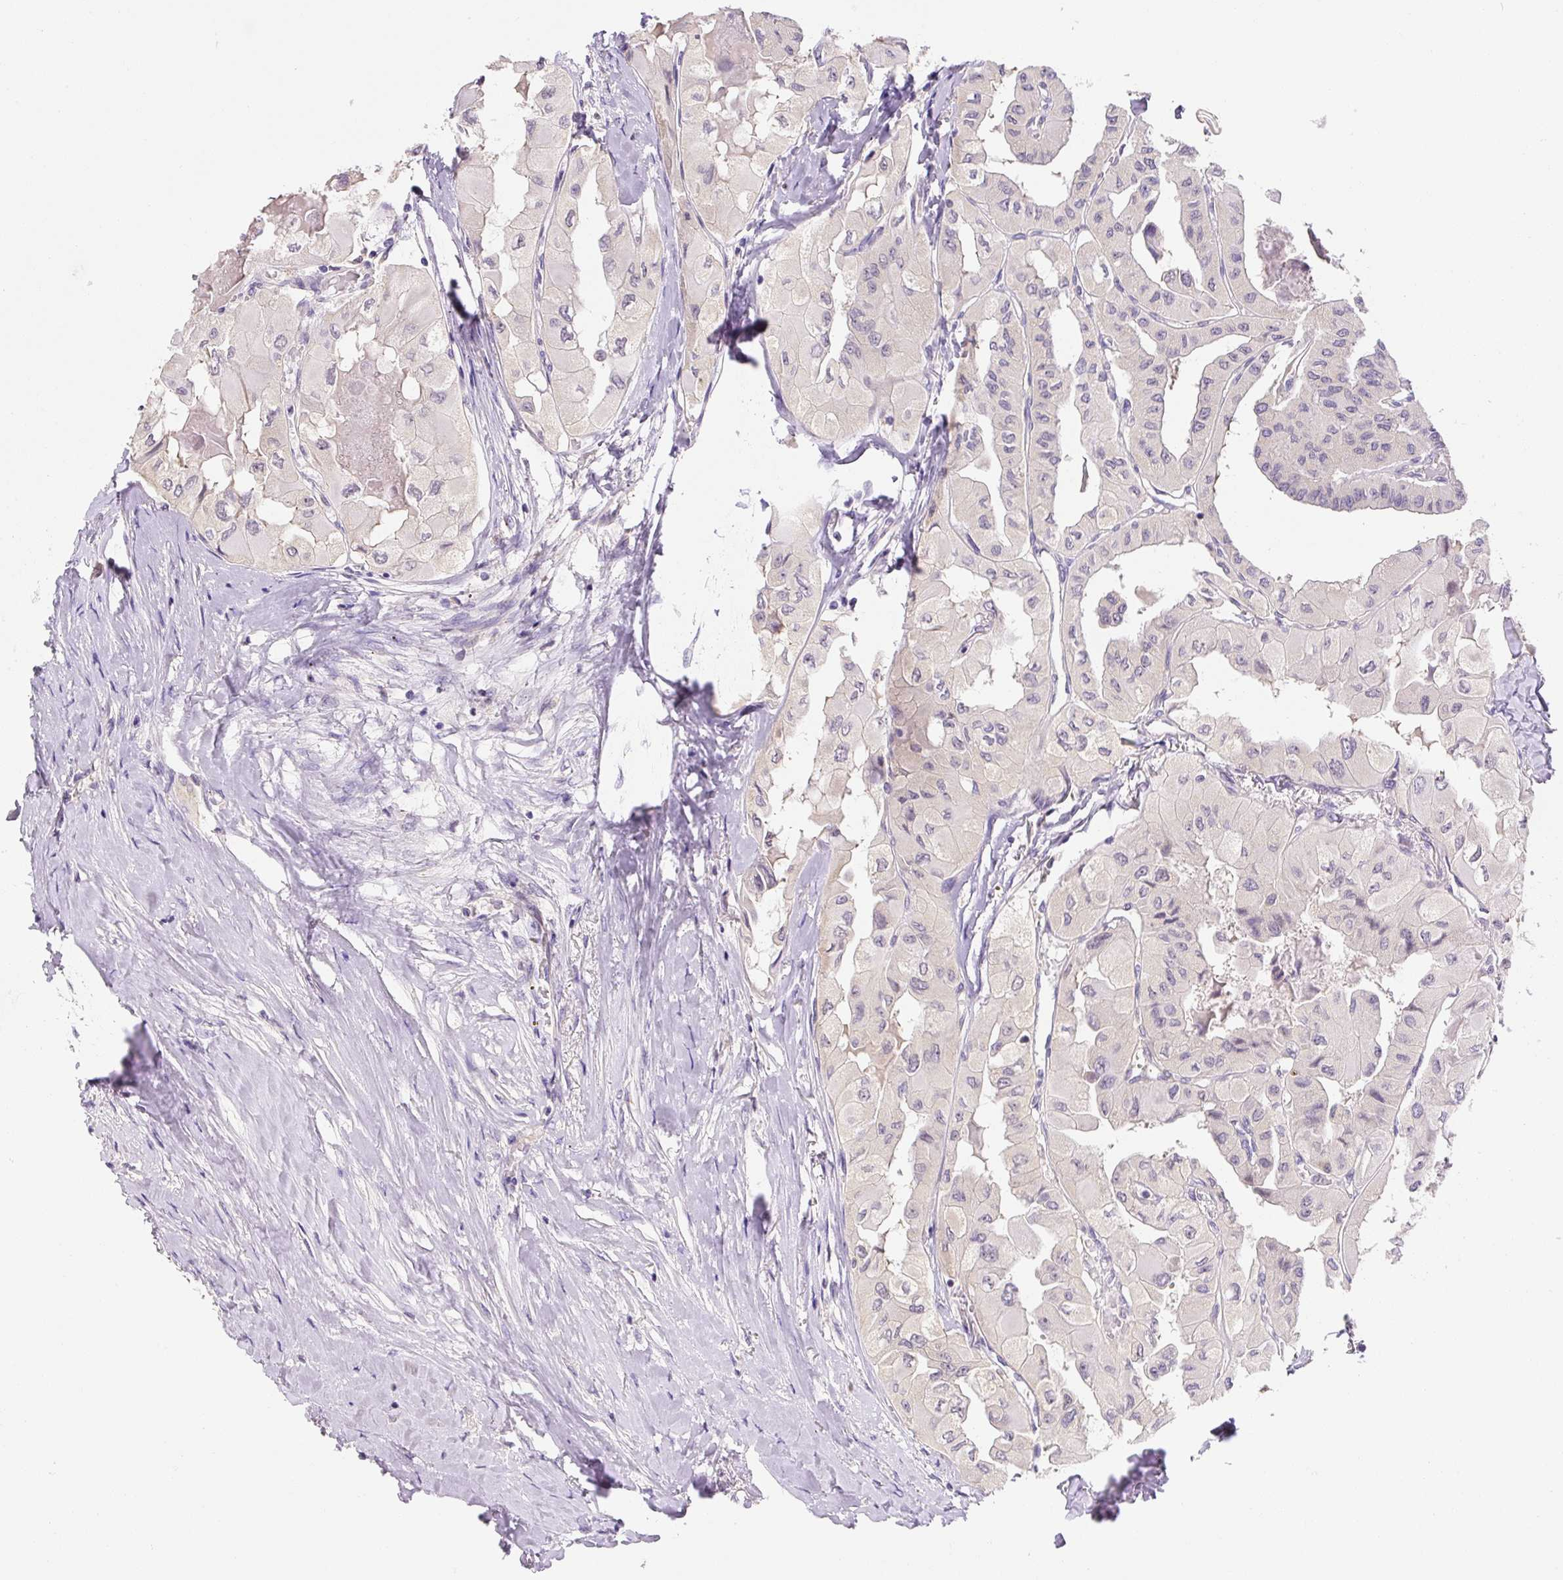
{"staining": {"intensity": "negative", "quantity": "none", "location": "none"}, "tissue": "thyroid cancer", "cell_type": "Tumor cells", "image_type": "cancer", "snomed": [{"axis": "morphology", "description": "Normal tissue, NOS"}, {"axis": "morphology", "description": "Papillary adenocarcinoma, NOS"}, {"axis": "topography", "description": "Thyroid gland"}], "caption": "IHC photomicrograph of human thyroid papillary adenocarcinoma stained for a protein (brown), which shows no positivity in tumor cells.", "gene": "PLA2G4A", "patient": {"sex": "female", "age": 59}}